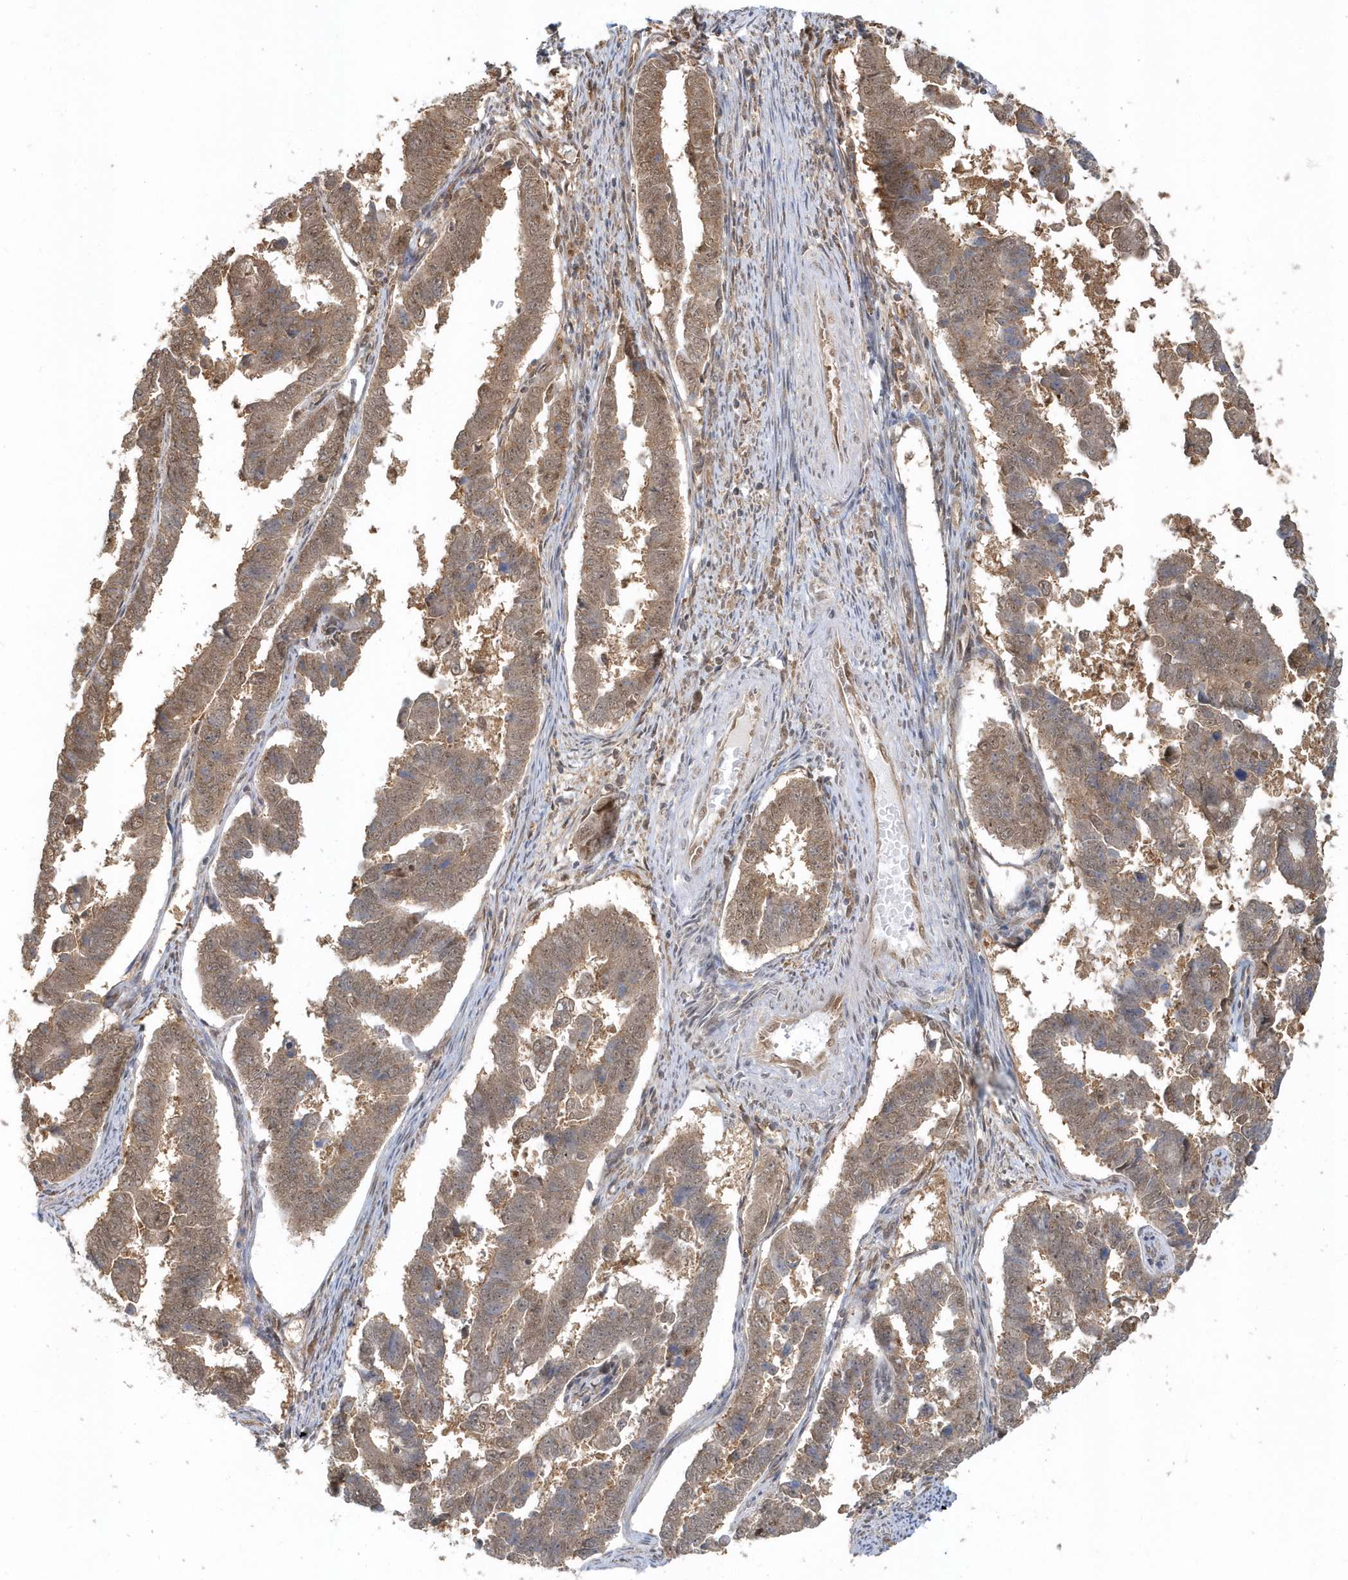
{"staining": {"intensity": "moderate", "quantity": ">75%", "location": "cytoplasmic/membranous,nuclear"}, "tissue": "endometrial cancer", "cell_type": "Tumor cells", "image_type": "cancer", "snomed": [{"axis": "morphology", "description": "Adenocarcinoma, NOS"}, {"axis": "topography", "description": "Endometrium"}], "caption": "The immunohistochemical stain labels moderate cytoplasmic/membranous and nuclear staining in tumor cells of endometrial cancer (adenocarcinoma) tissue.", "gene": "PSMD6", "patient": {"sex": "female", "age": 75}}